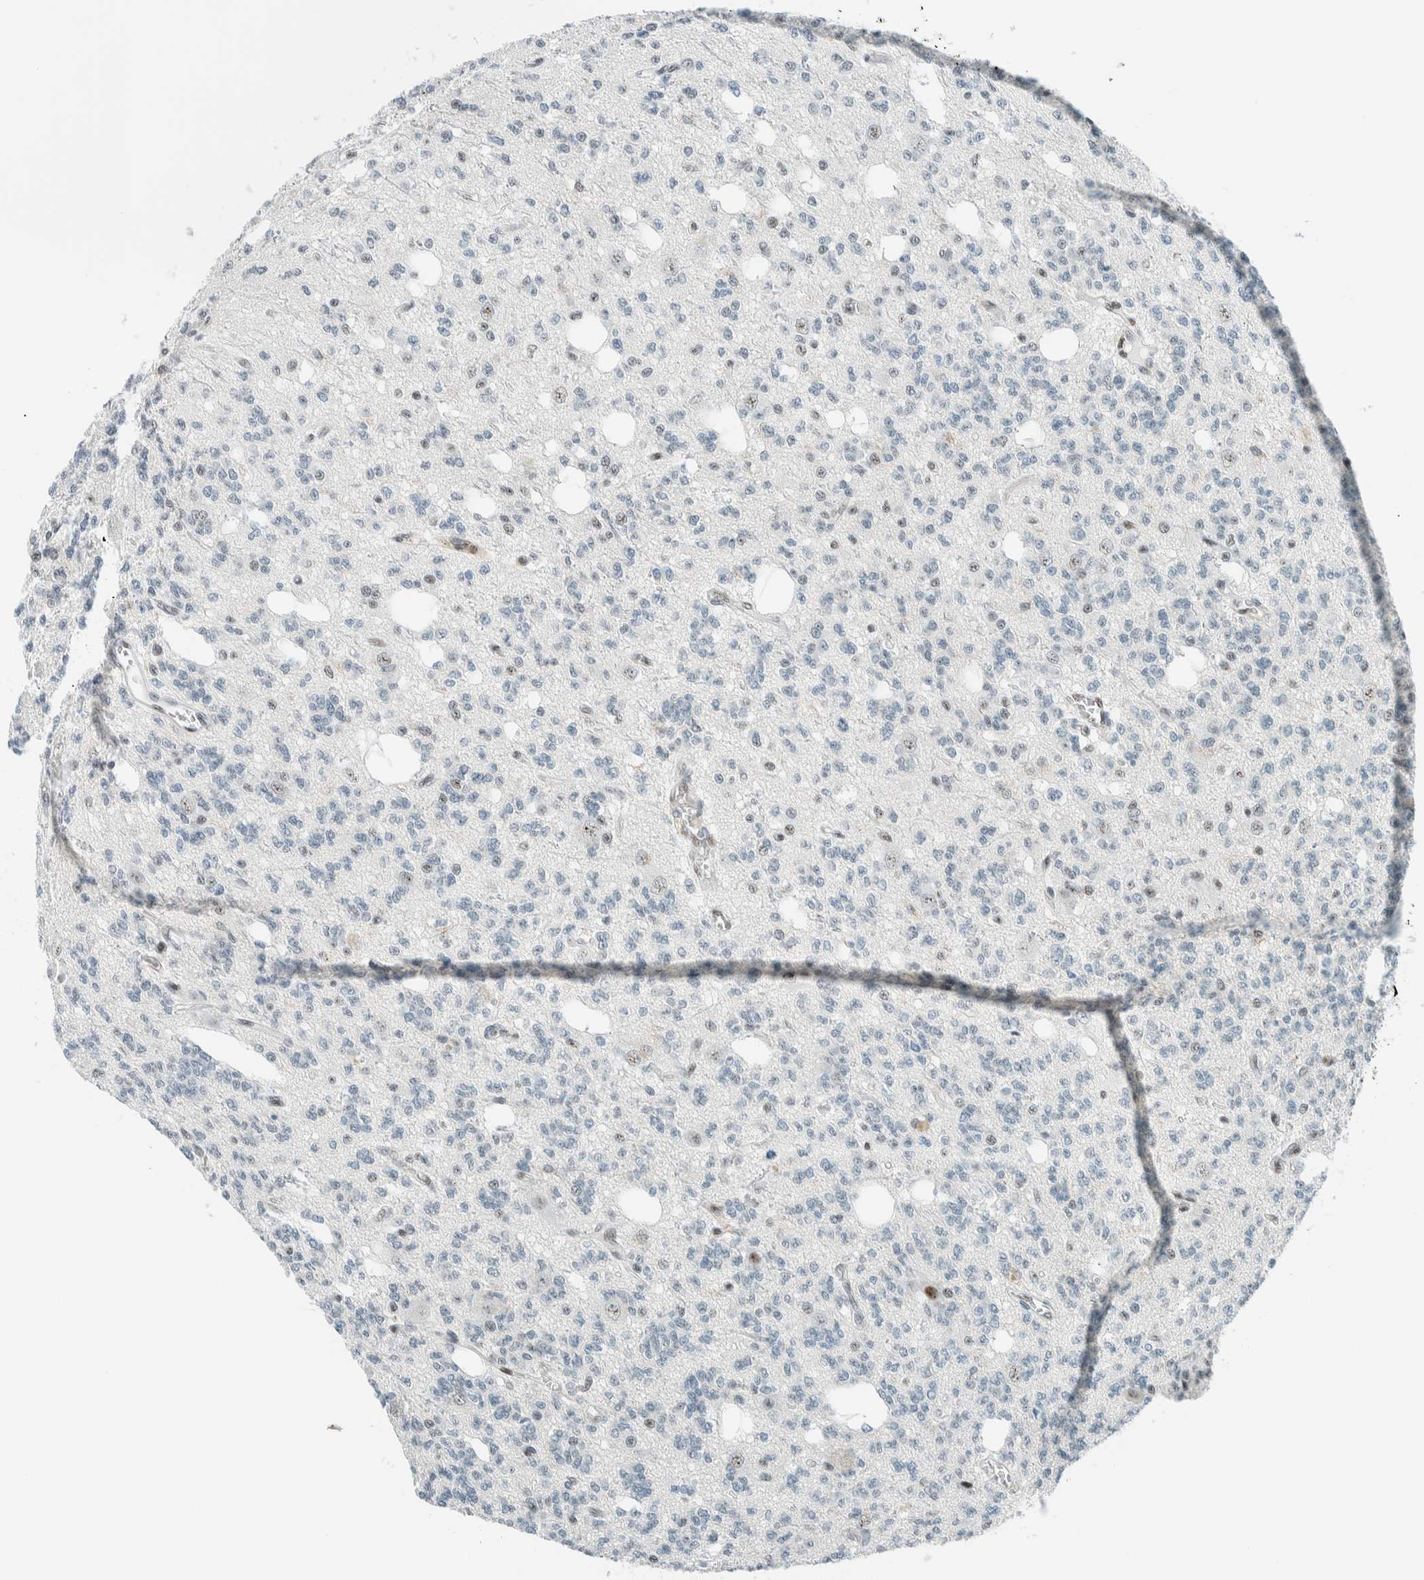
{"staining": {"intensity": "negative", "quantity": "none", "location": "none"}, "tissue": "glioma", "cell_type": "Tumor cells", "image_type": "cancer", "snomed": [{"axis": "morphology", "description": "Glioma, malignant, Low grade"}, {"axis": "topography", "description": "Brain"}], "caption": "An image of low-grade glioma (malignant) stained for a protein shows no brown staining in tumor cells.", "gene": "CYSRT1", "patient": {"sex": "male", "age": 38}}